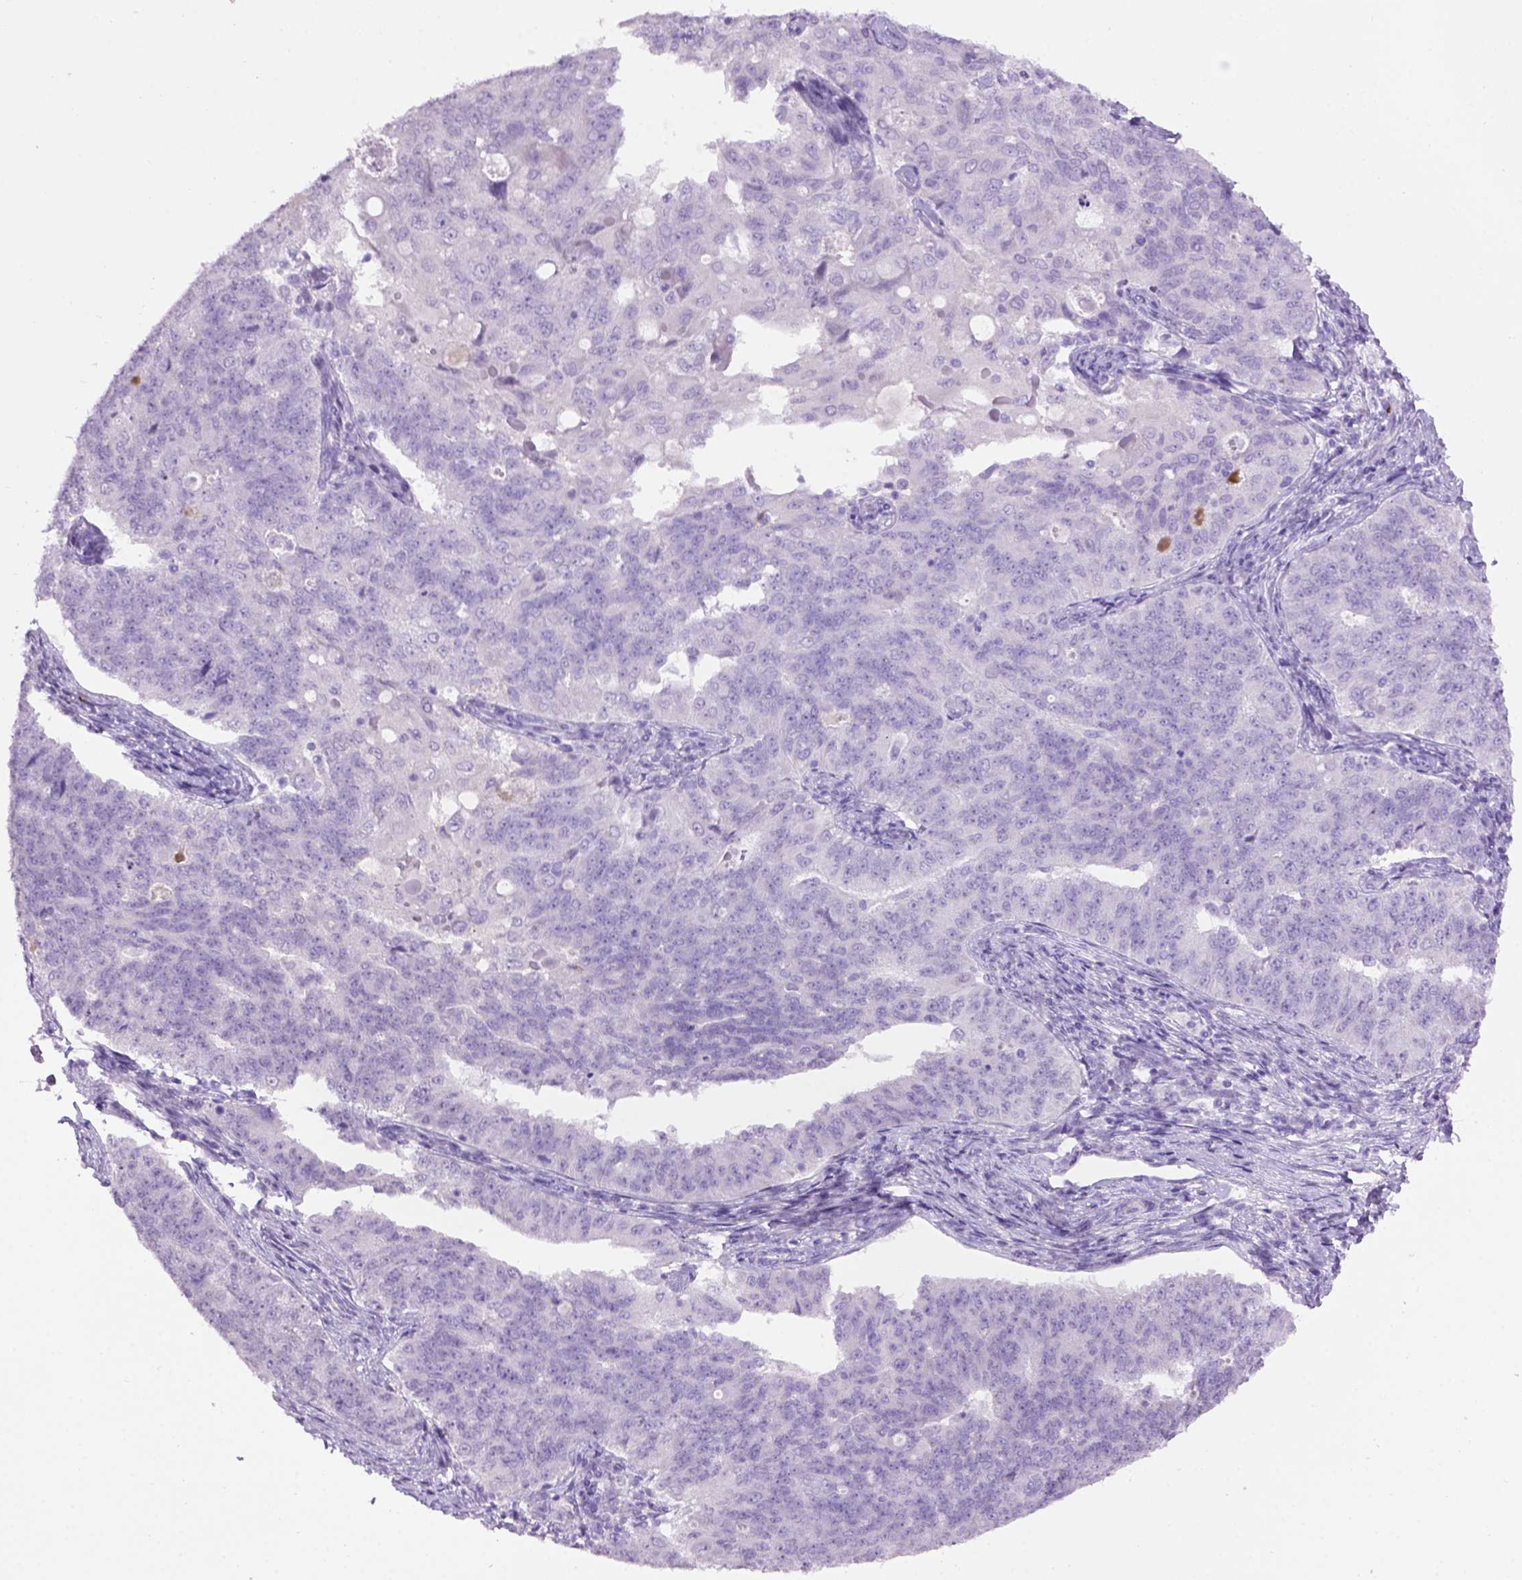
{"staining": {"intensity": "negative", "quantity": "none", "location": "none"}, "tissue": "endometrial cancer", "cell_type": "Tumor cells", "image_type": "cancer", "snomed": [{"axis": "morphology", "description": "Adenocarcinoma, NOS"}, {"axis": "topography", "description": "Endometrium"}], "caption": "Endometrial cancer (adenocarcinoma) stained for a protein using immunohistochemistry (IHC) exhibits no positivity tumor cells.", "gene": "TH", "patient": {"sex": "female", "age": 43}}